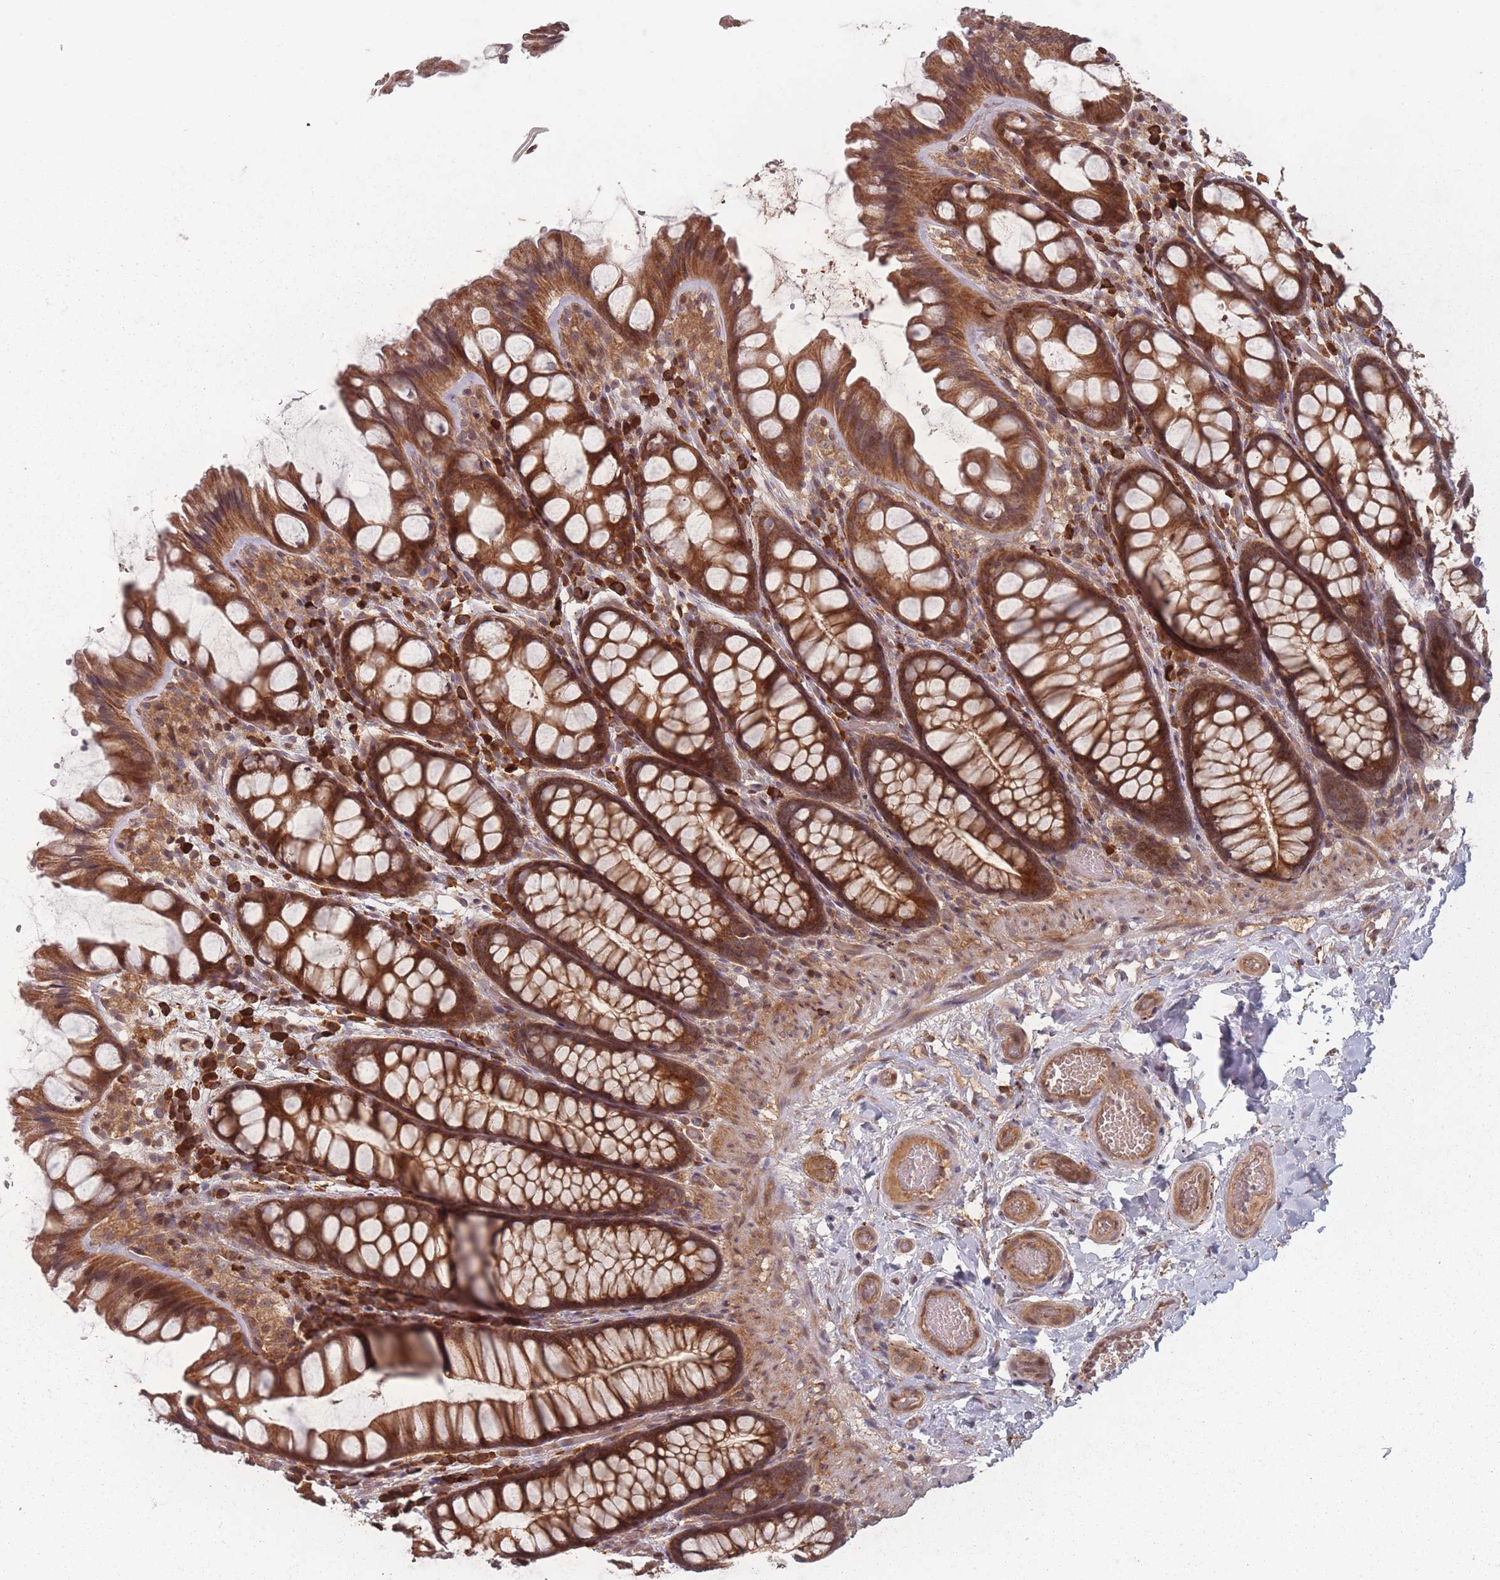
{"staining": {"intensity": "moderate", "quantity": ">75%", "location": "cytoplasmic/membranous"}, "tissue": "colon", "cell_type": "Endothelial cells", "image_type": "normal", "snomed": [{"axis": "morphology", "description": "Normal tissue, NOS"}, {"axis": "topography", "description": "Colon"}], "caption": "Immunohistochemistry (IHC) micrograph of unremarkable colon stained for a protein (brown), which shows medium levels of moderate cytoplasmic/membranous expression in approximately >75% of endothelial cells.", "gene": "HAGH", "patient": {"sex": "male", "age": 47}}